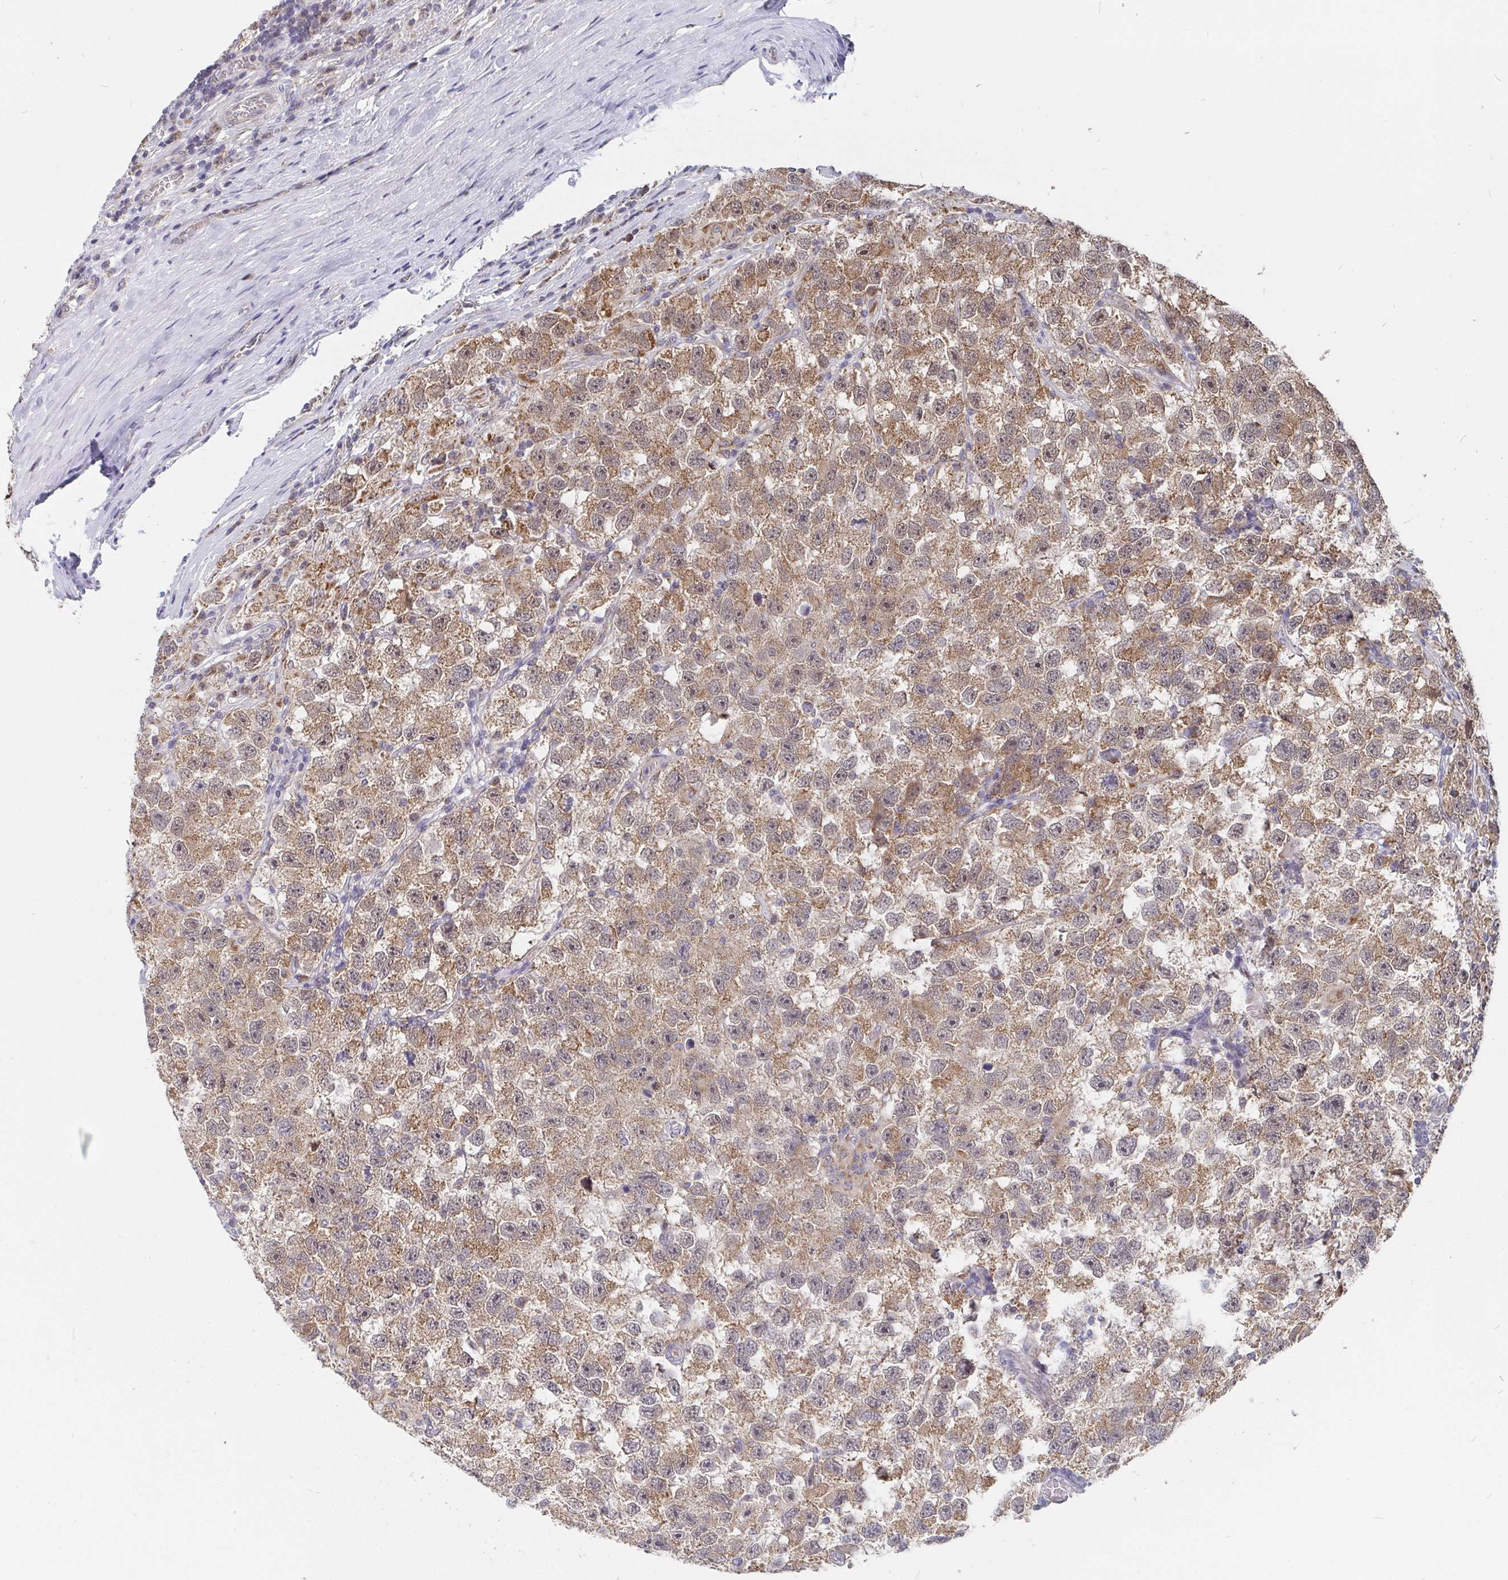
{"staining": {"intensity": "weak", "quantity": ">75%", "location": "cytoplasmic/membranous"}, "tissue": "testis cancer", "cell_type": "Tumor cells", "image_type": "cancer", "snomed": [{"axis": "morphology", "description": "Seminoma, NOS"}, {"axis": "topography", "description": "Testis"}], "caption": "DAB (3,3'-diaminobenzidine) immunohistochemical staining of human testis cancer (seminoma) demonstrates weak cytoplasmic/membranous protein expression in about >75% of tumor cells.", "gene": "PDF", "patient": {"sex": "male", "age": 26}}